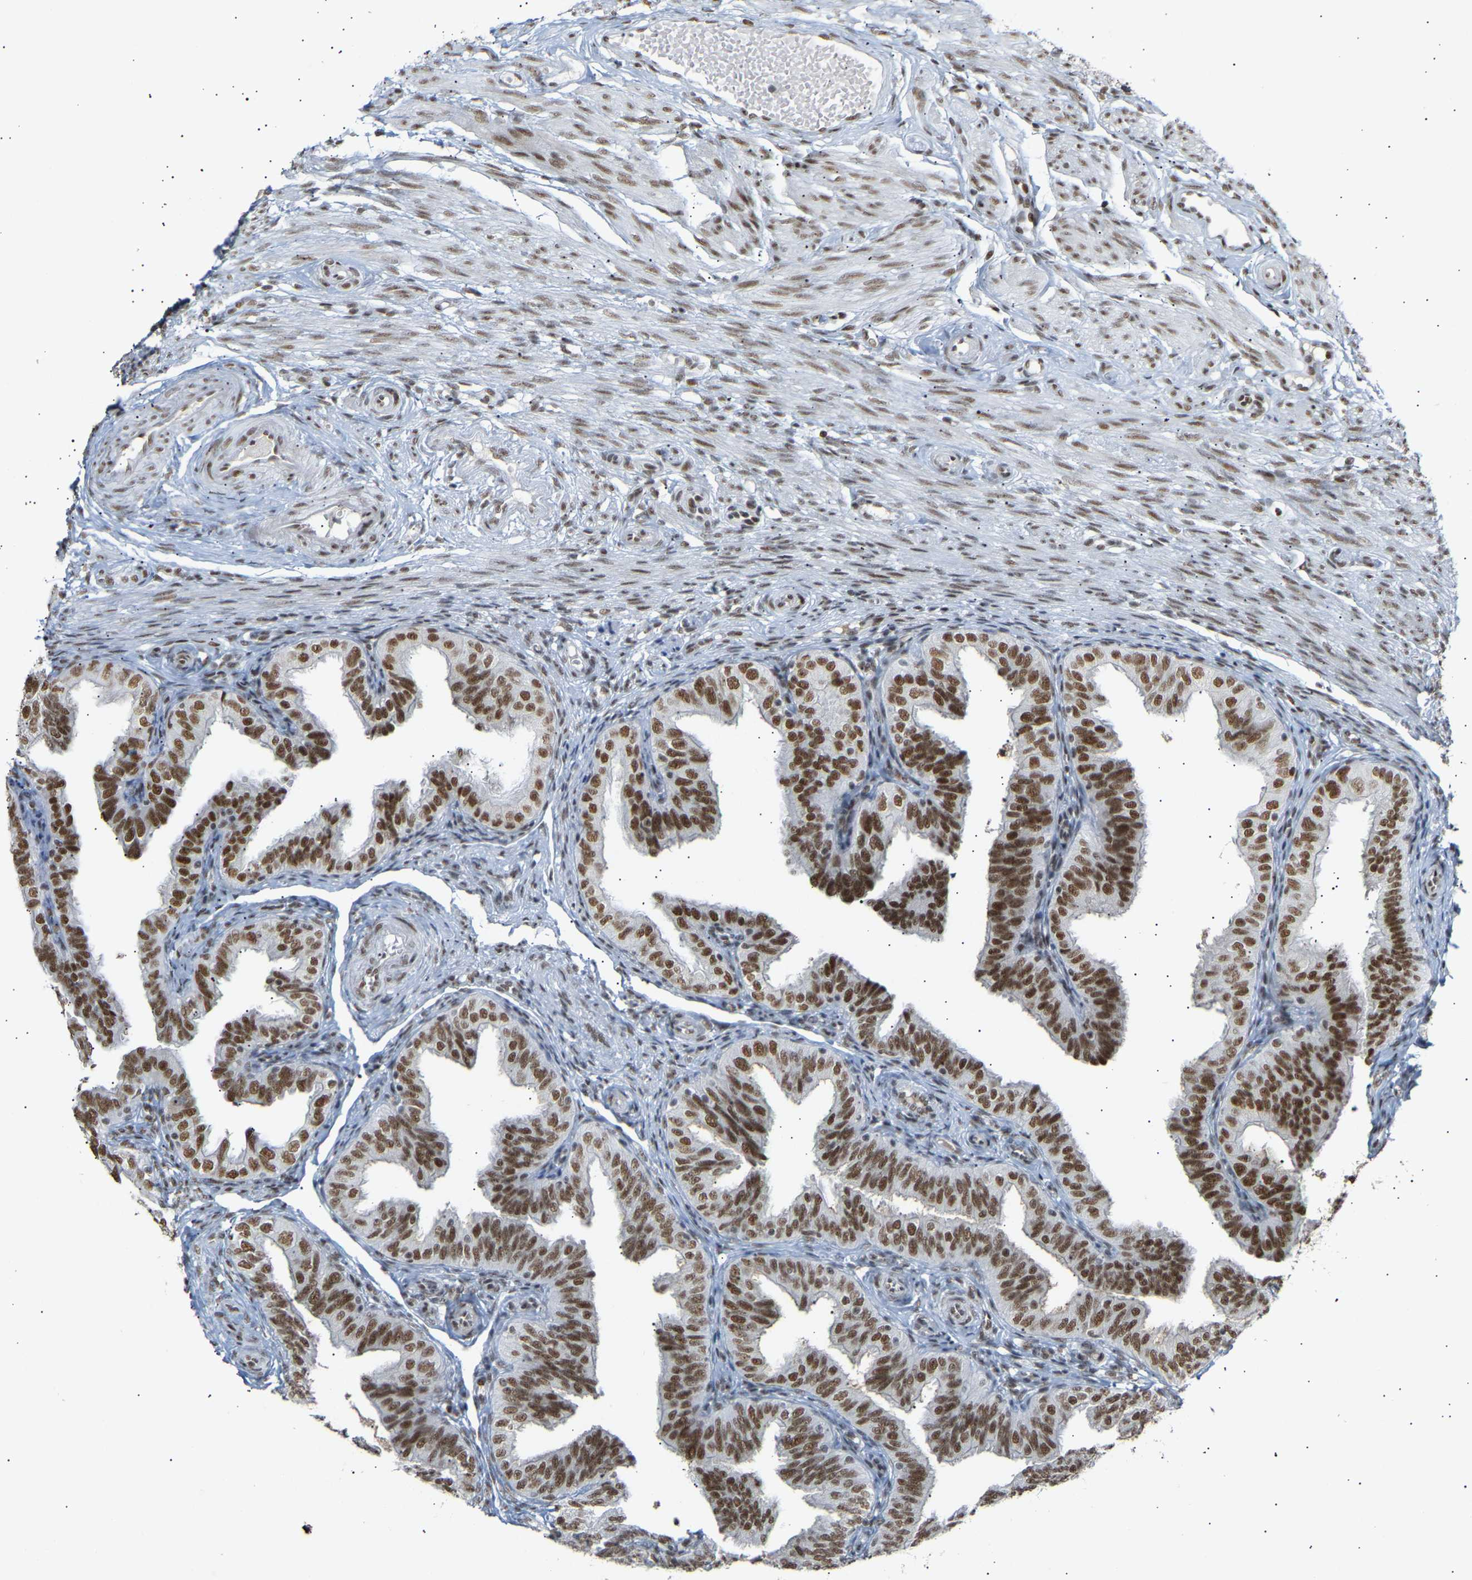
{"staining": {"intensity": "strong", "quantity": ">75%", "location": "nuclear"}, "tissue": "fallopian tube", "cell_type": "Glandular cells", "image_type": "normal", "snomed": [{"axis": "morphology", "description": "Normal tissue, NOS"}, {"axis": "topography", "description": "Fallopian tube"}], "caption": "Protein staining of benign fallopian tube reveals strong nuclear staining in approximately >75% of glandular cells.", "gene": "NELFB", "patient": {"sex": "female", "age": 35}}